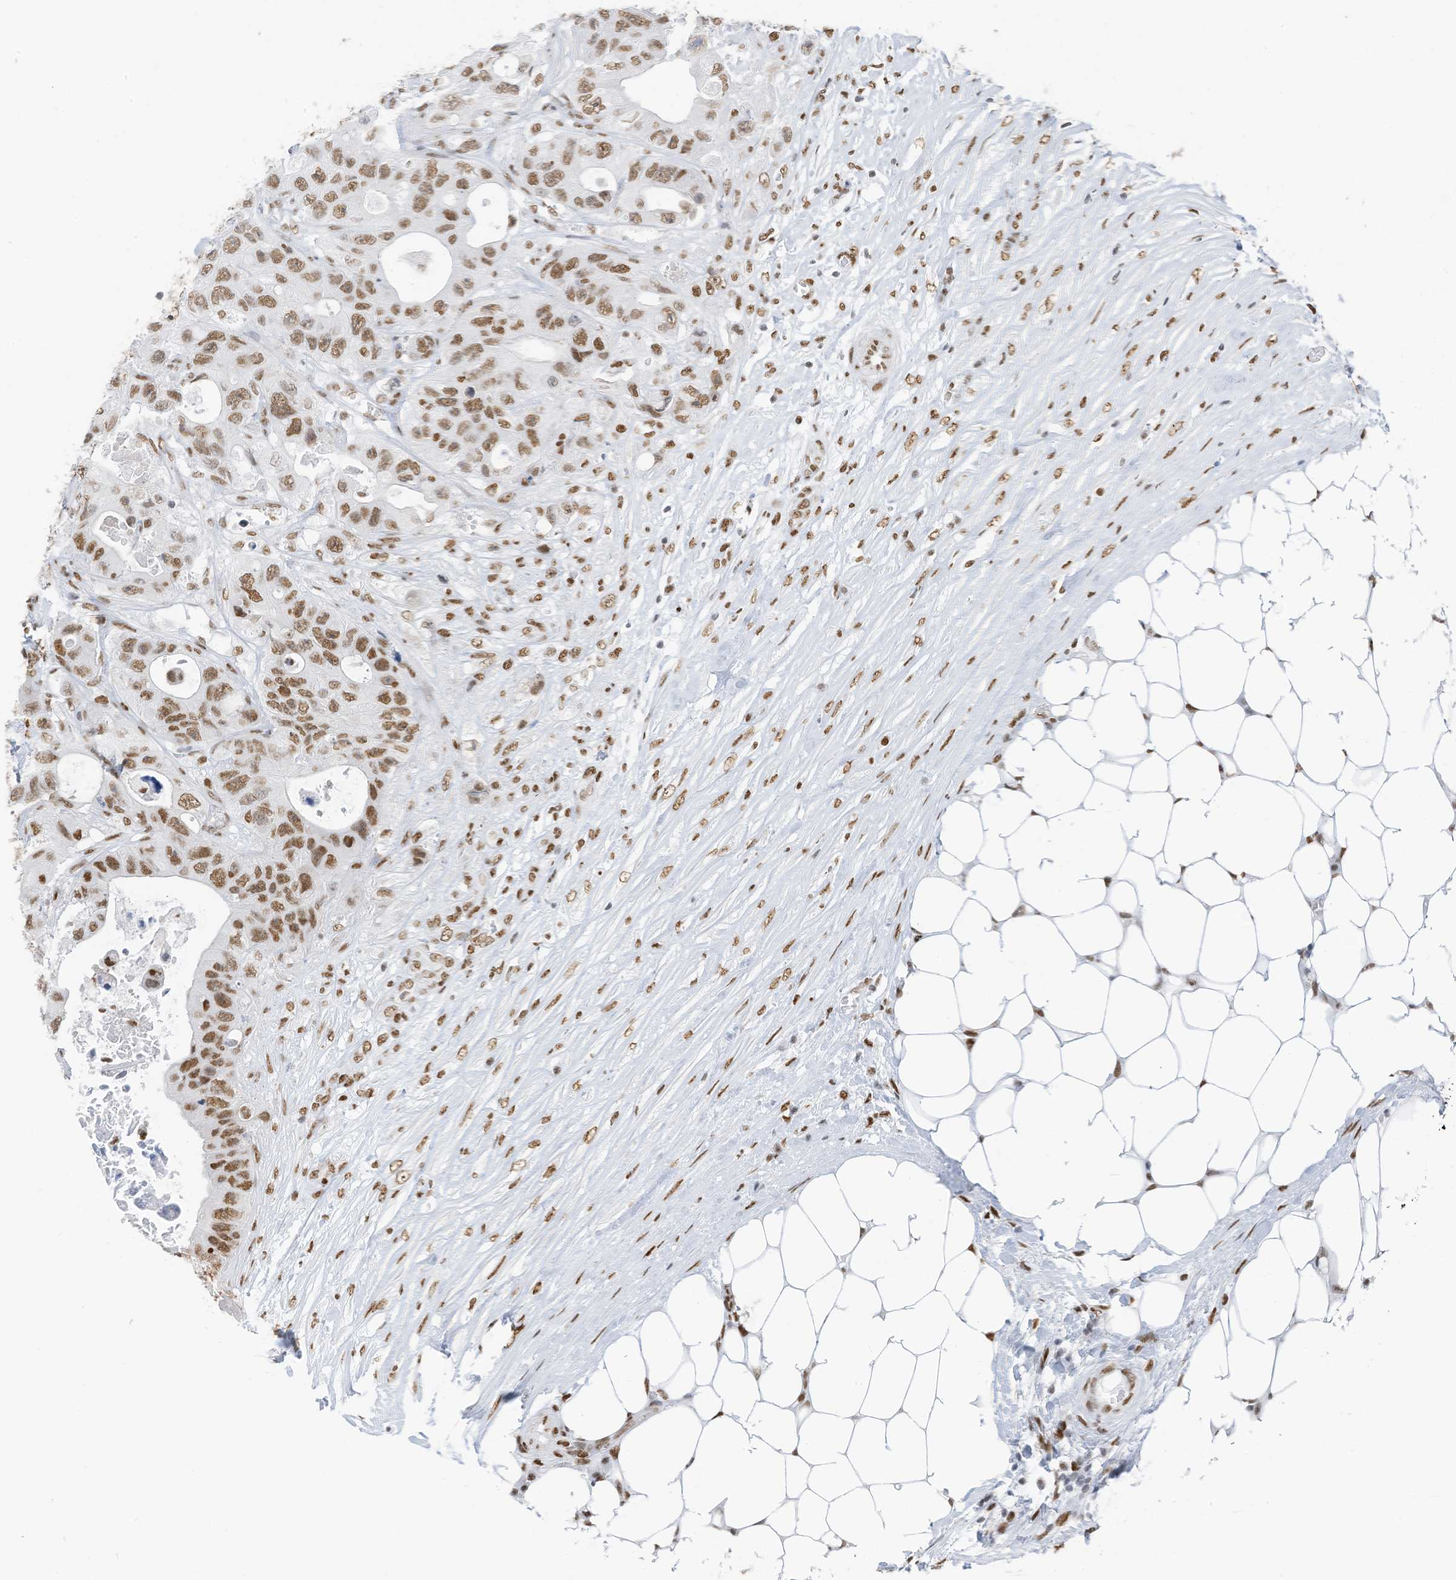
{"staining": {"intensity": "moderate", "quantity": ">75%", "location": "nuclear"}, "tissue": "colorectal cancer", "cell_type": "Tumor cells", "image_type": "cancer", "snomed": [{"axis": "morphology", "description": "Adenocarcinoma, NOS"}, {"axis": "topography", "description": "Colon"}], "caption": "Immunohistochemical staining of human colorectal cancer shows medium levels of moderate nuclear protein expression in approximately >75% of tumor cells.", "gene": "KHSRP", "patient": {"sex": "female", "age": 46}}